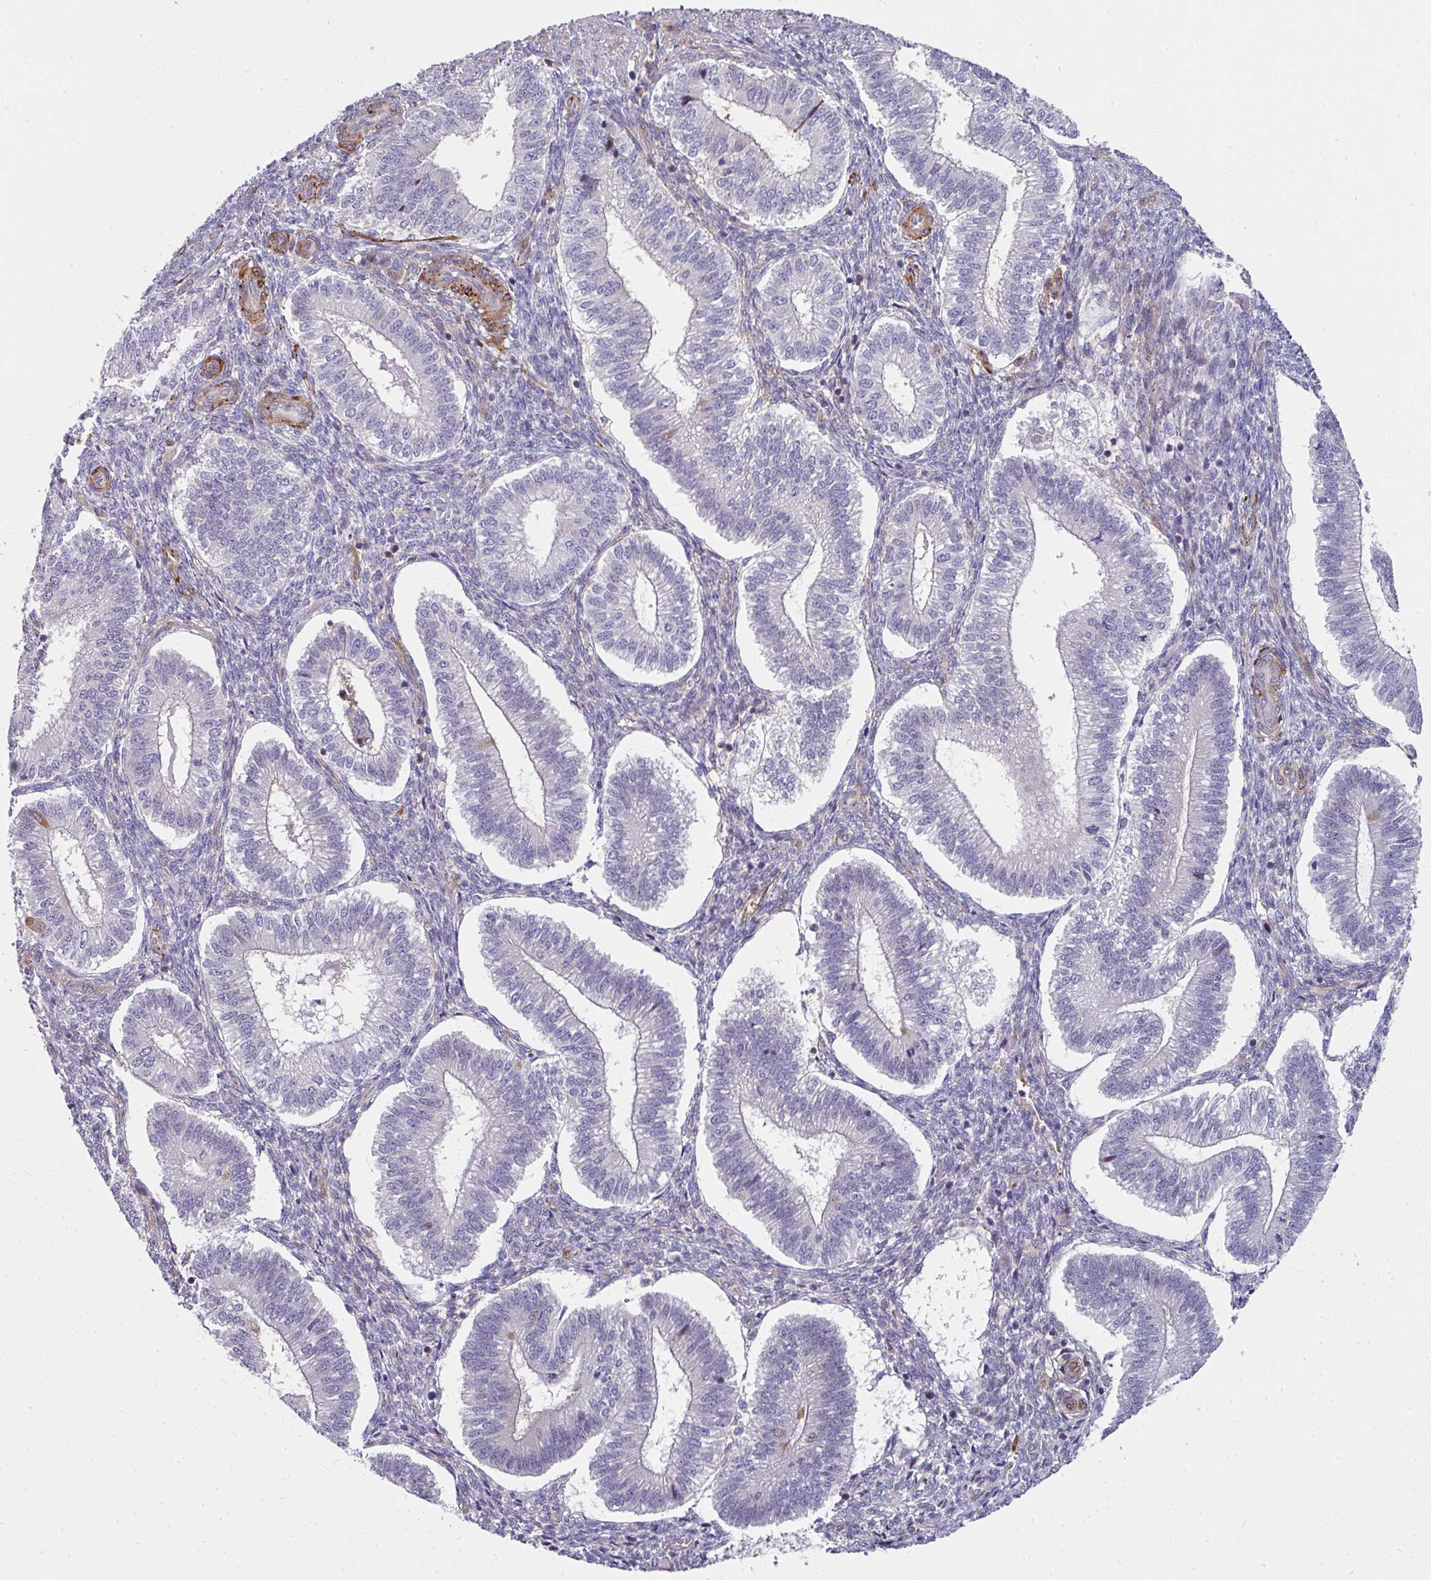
{"staining": {"intensity": "negative", "quantity": "none", "location": "none"}, "tissue": "endometrium", "cell_type": "Cells in endometrial stroma", "image_type": "normal", "snomed": [{"axis": "morphology", "description": "Normal tissue, NOS"}, {"axis": "topography", "description": "Endometrium"}], "caption": "The image displays no staining of cells in endometrial stroma in benign endometrium.", "gene": "BEND5", "patient": {"sex": "female", "age": 25}}